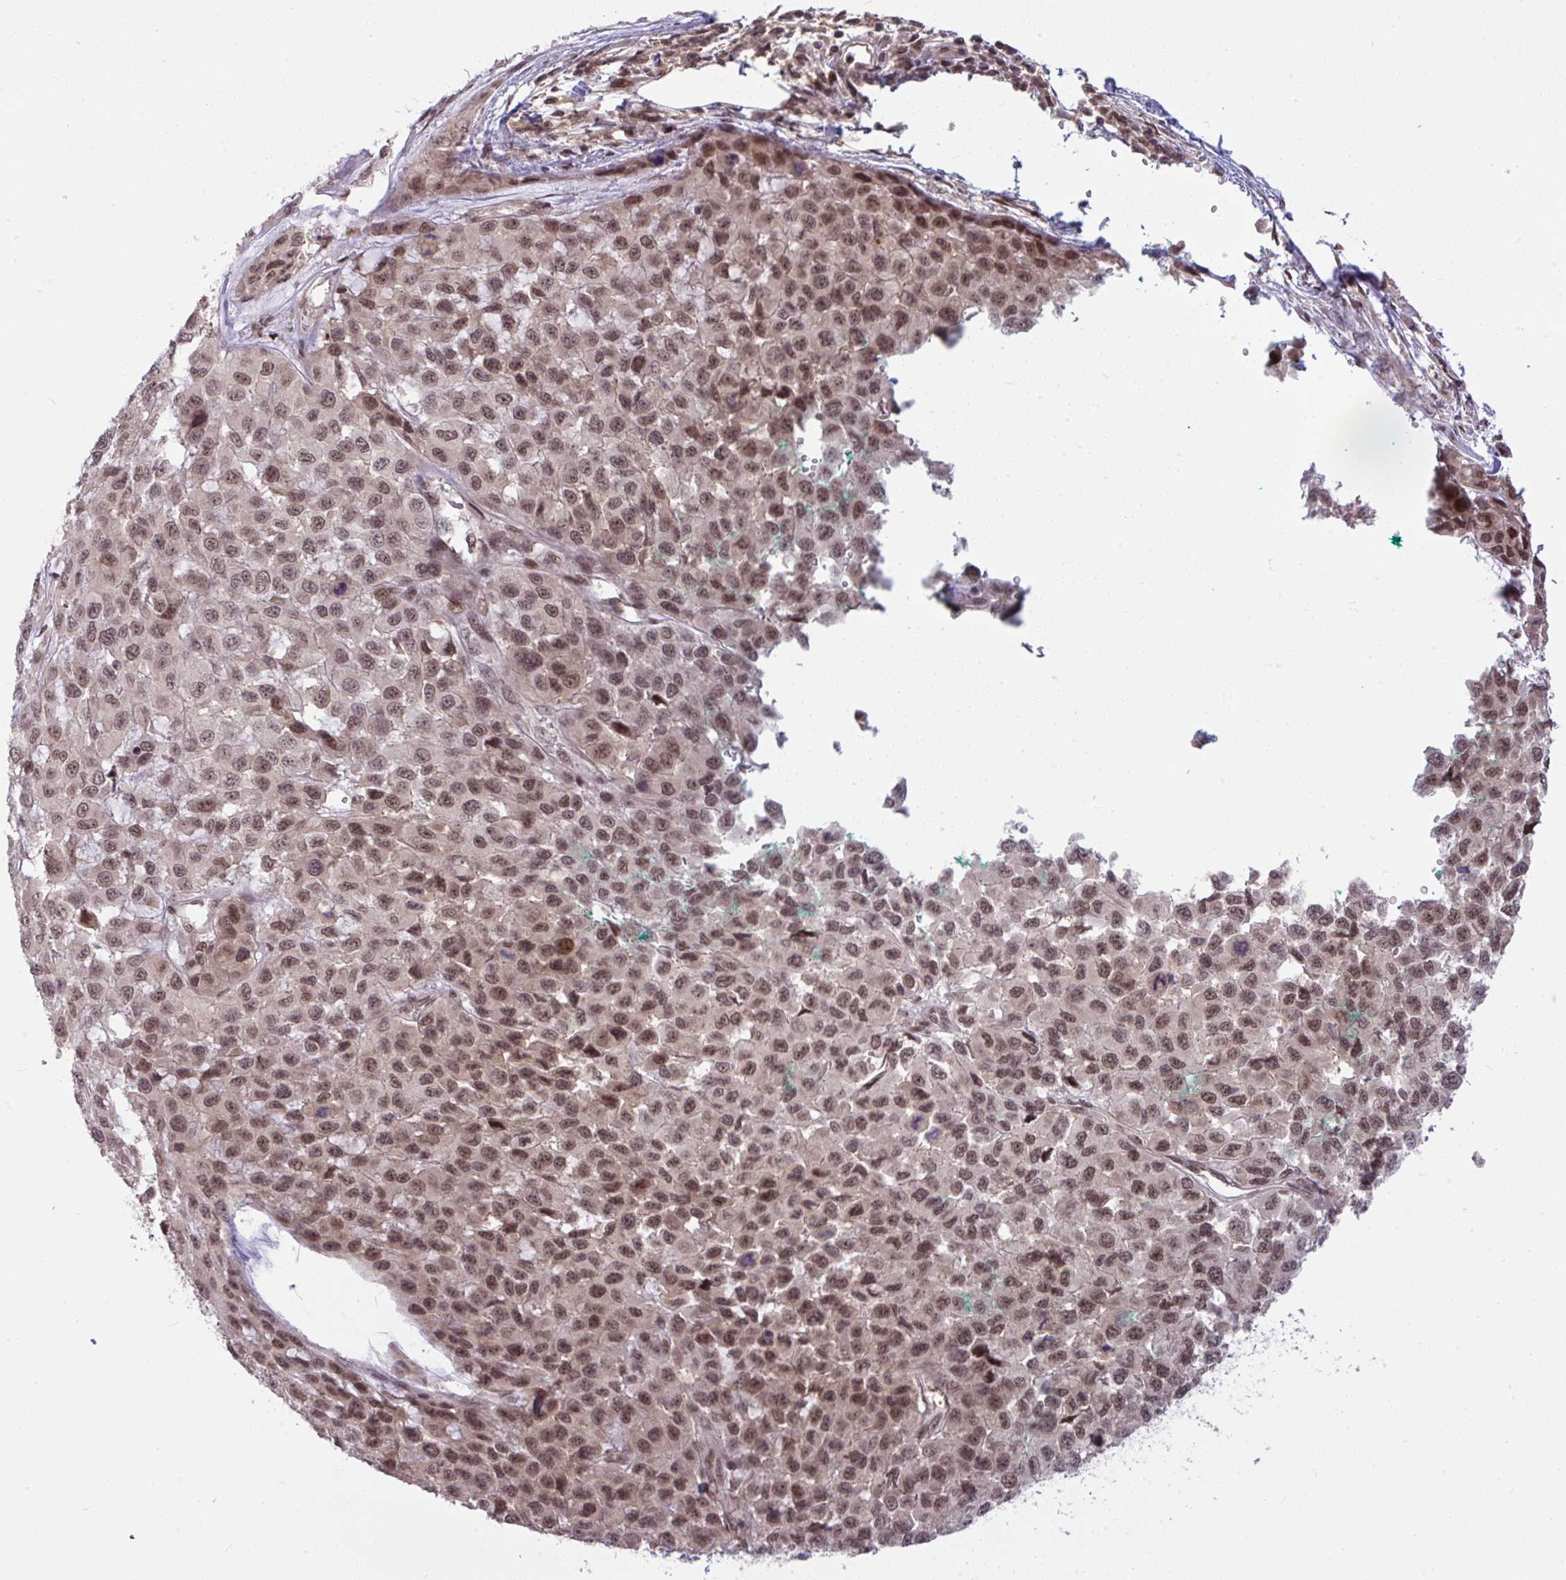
{"staining": {"intensity": "moderate", "quantity": ">75%", "location": "nuclear"}, "tissue": "melanoma", "cell_type": "Tumor cells", "image_type": "cancer", "snomed": [{"axis": "morphology", "description": "Malignant melanoma, NOS"}, {"axis": "topography", "description": "Skin"}], "caption": "Human malignant melanoma stained for a protein (brown) reveals moderate nuclear positive expression in approximately >75% of tumor cells.", "gene": "KLF2", "patient": {"sex": "male", "age": 62}}